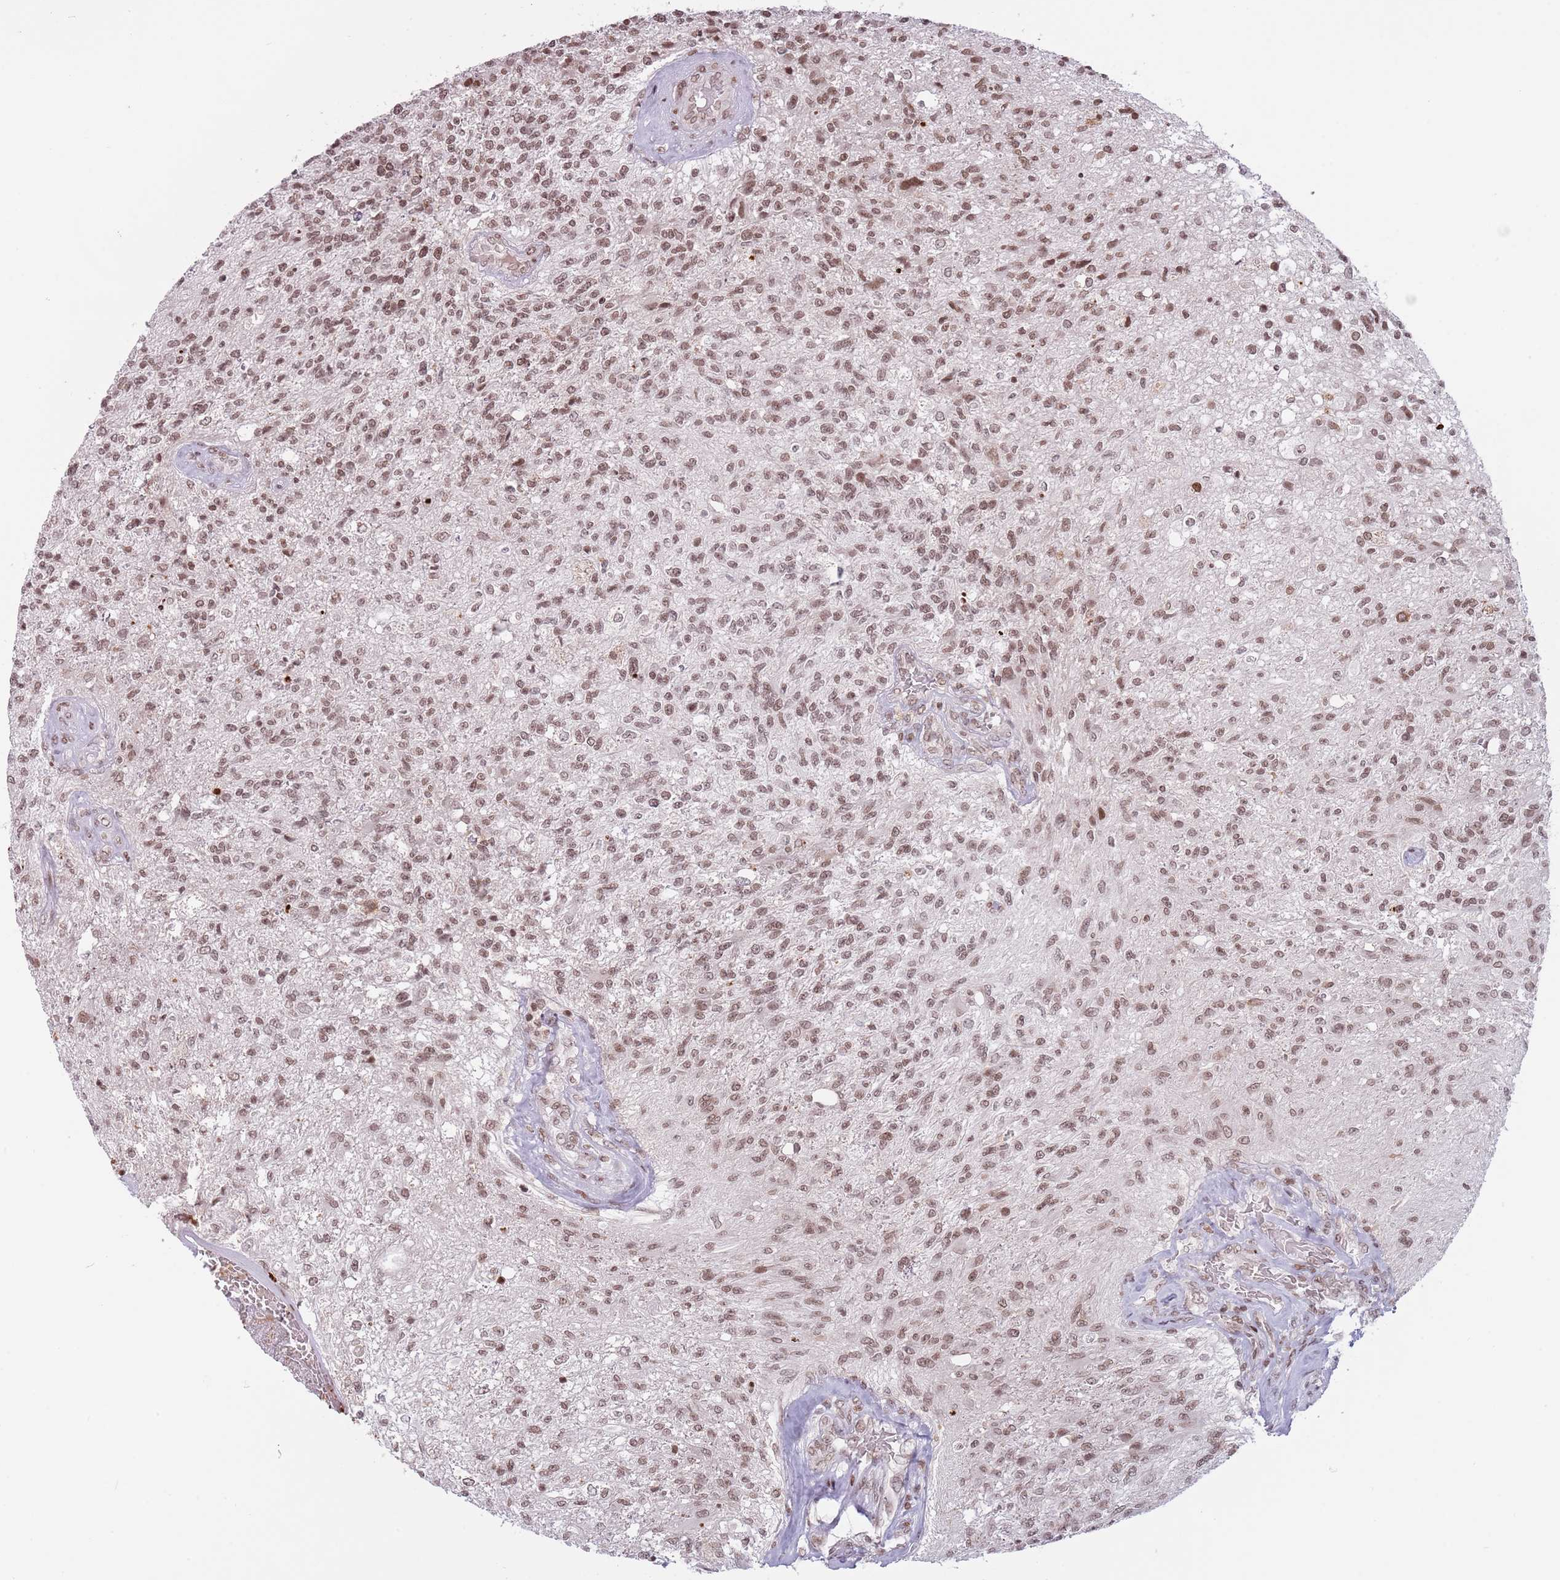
{"staining": {"intensity": "moderate", "quantity": ">75%", "location": "nuclear"}, "tissue": "glioma", "cell_type": "Tumor cells", "image_type": "cancer", "snomed": [{"axis": "morphology", "description": "Glioma, malignant, High grade"}, {"axis": "topography", "description": "Brain"}], "caption": "Glioma stained for a protein exhibits moderate nuclear positivity in tumor cells. The staining was performed using DAB (3,3'-diaminobenzidine) to visualize the protein expression in brown, while the nuclei were stained in blue with hematoxylin (Magnification: 20x).", "gene": "SH3RF3", "patient": {"sex": "male", "age": 56}}